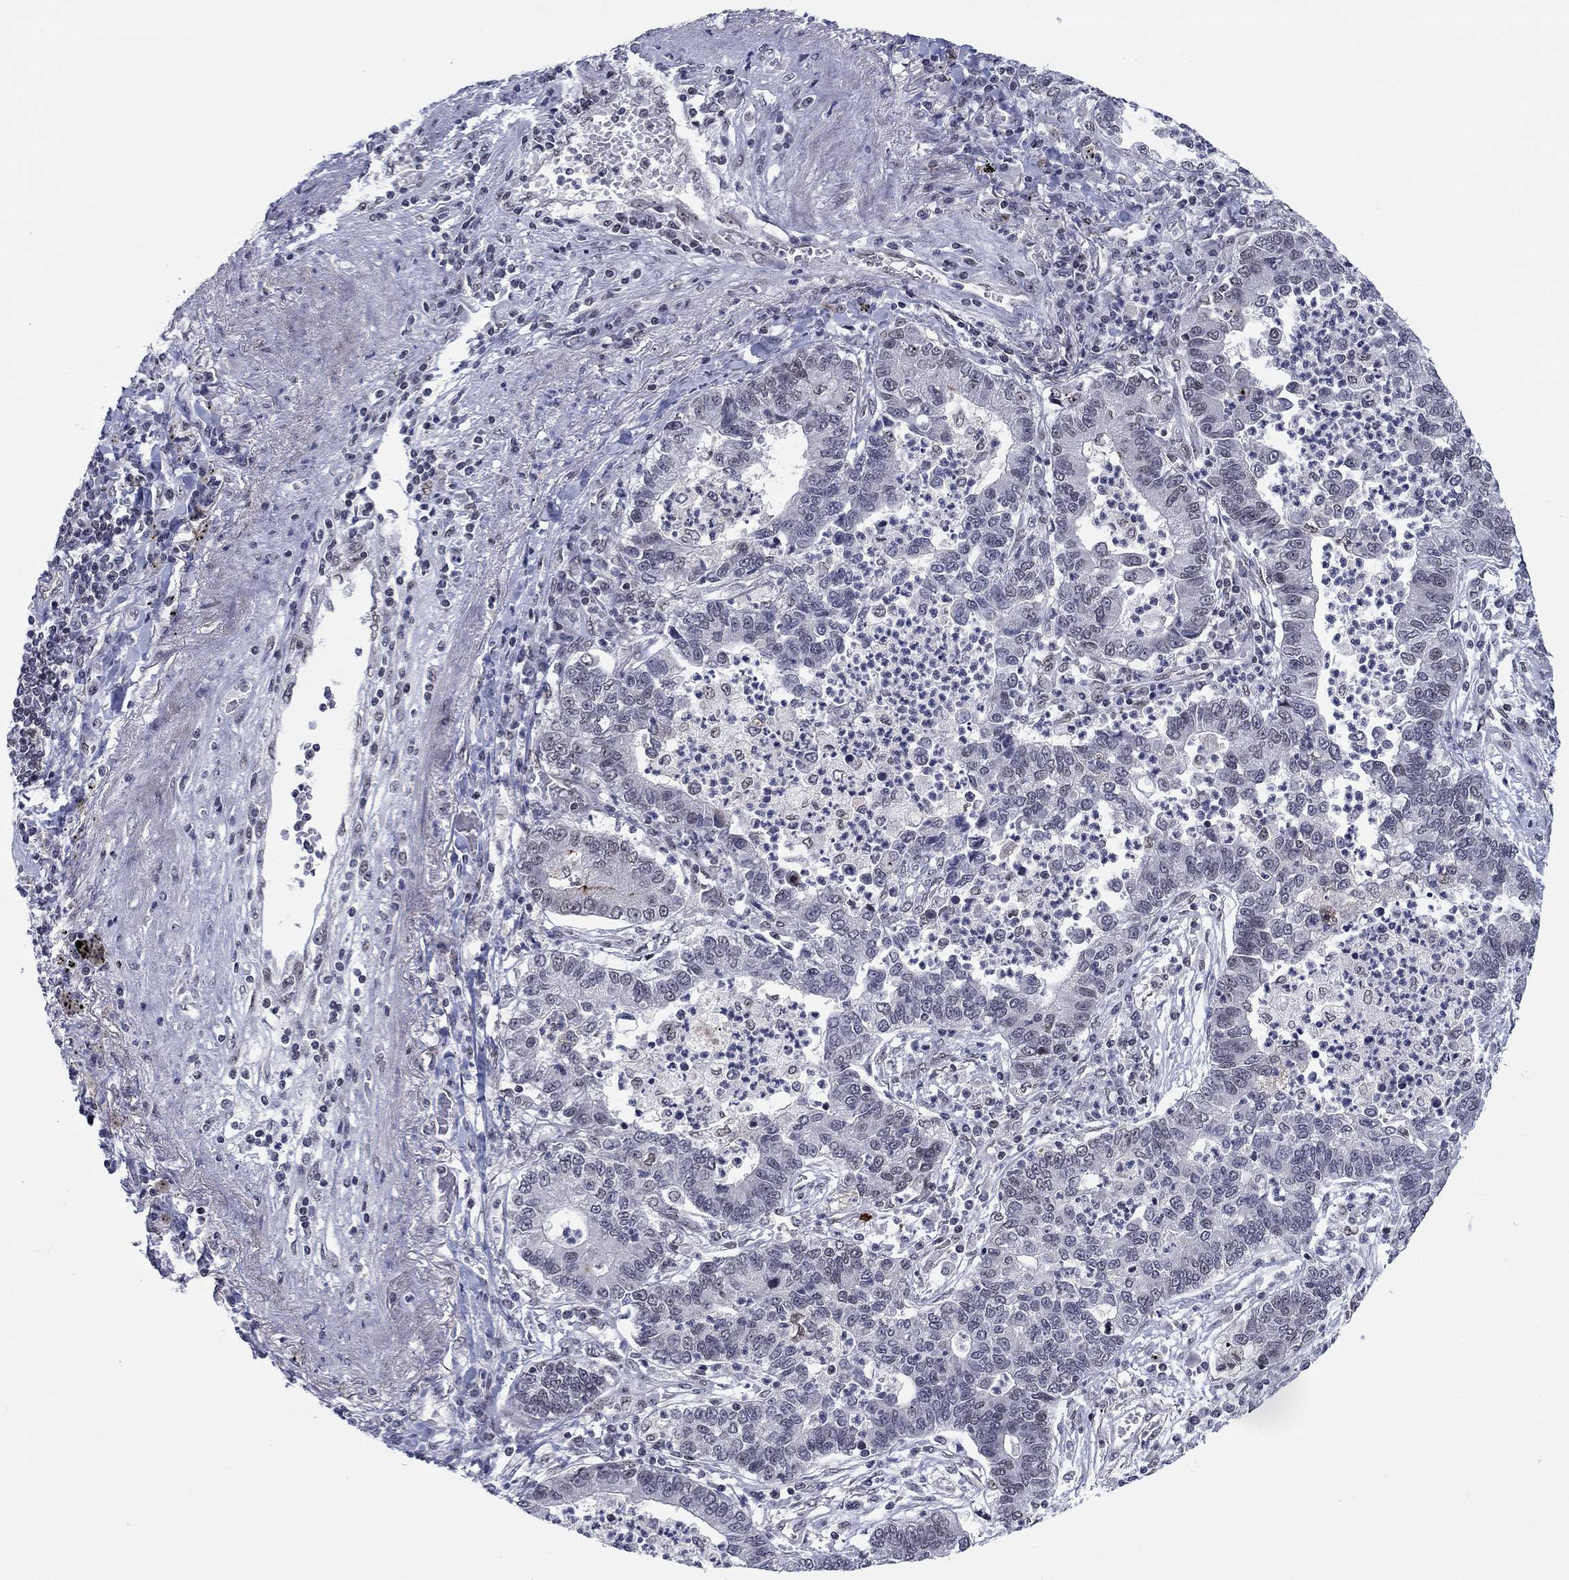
{"staining": {"intensity": "negative", "quantity": "none", "location": "none"}, "tissue": "lung cancer", "cell_type": "Tumor cells", "image_type": "cancer", "snomed": [{"axis": "morphology", "description": "Adenocarcinoma, NOS"}, {"axis": "topography", "description": "Lung"}], "caption": "Immunohistochemistry micrograph of neoplastic tissue: adenocarcinoma (lung) stained with DAB reveals no significant protein staining in tumor cells.", "gene": "FYTTD1", "patient": {"sex": "female", "age": 57}}